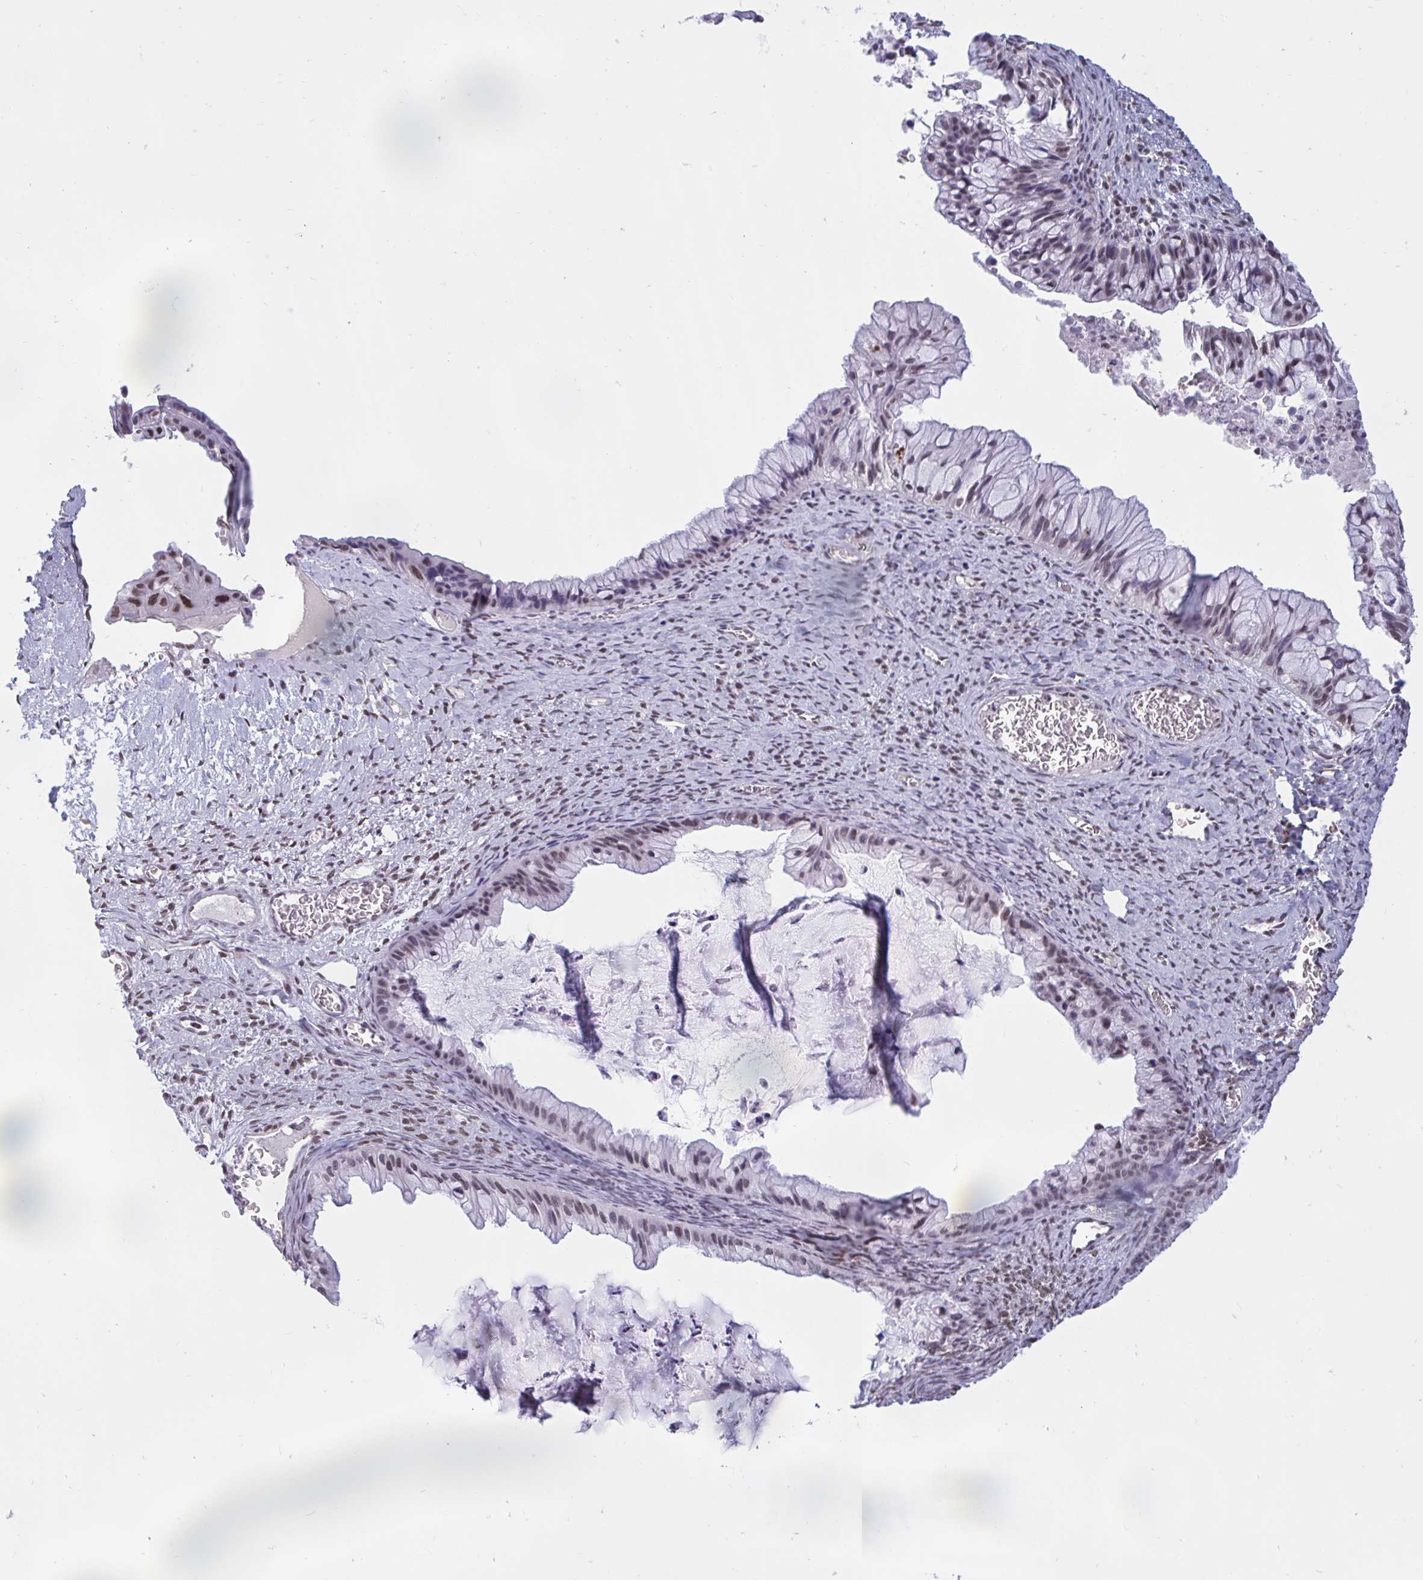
{"staining": {"intensity": "weak", "quantity": "25%-75%", "location": "nuclear"}, "tissue": "ovarian cancer", "cell_type": "Tumor cells", "image_type": "cancer", "snomed": [{"axis": "morphology", "description": "Cystadenocarcinoma, mucinous, NOS"}, {"axis": "topography", "description": "Ovary"}], "caption": "Human mucinous cystadenocarcinoma (ovarian) stained with a brown dye displays weak nuclear positive expression in about 25%-75% of tumor cells.", "gene": "CBFA2T2", "patient": {"sex": "female", "age": 72}}